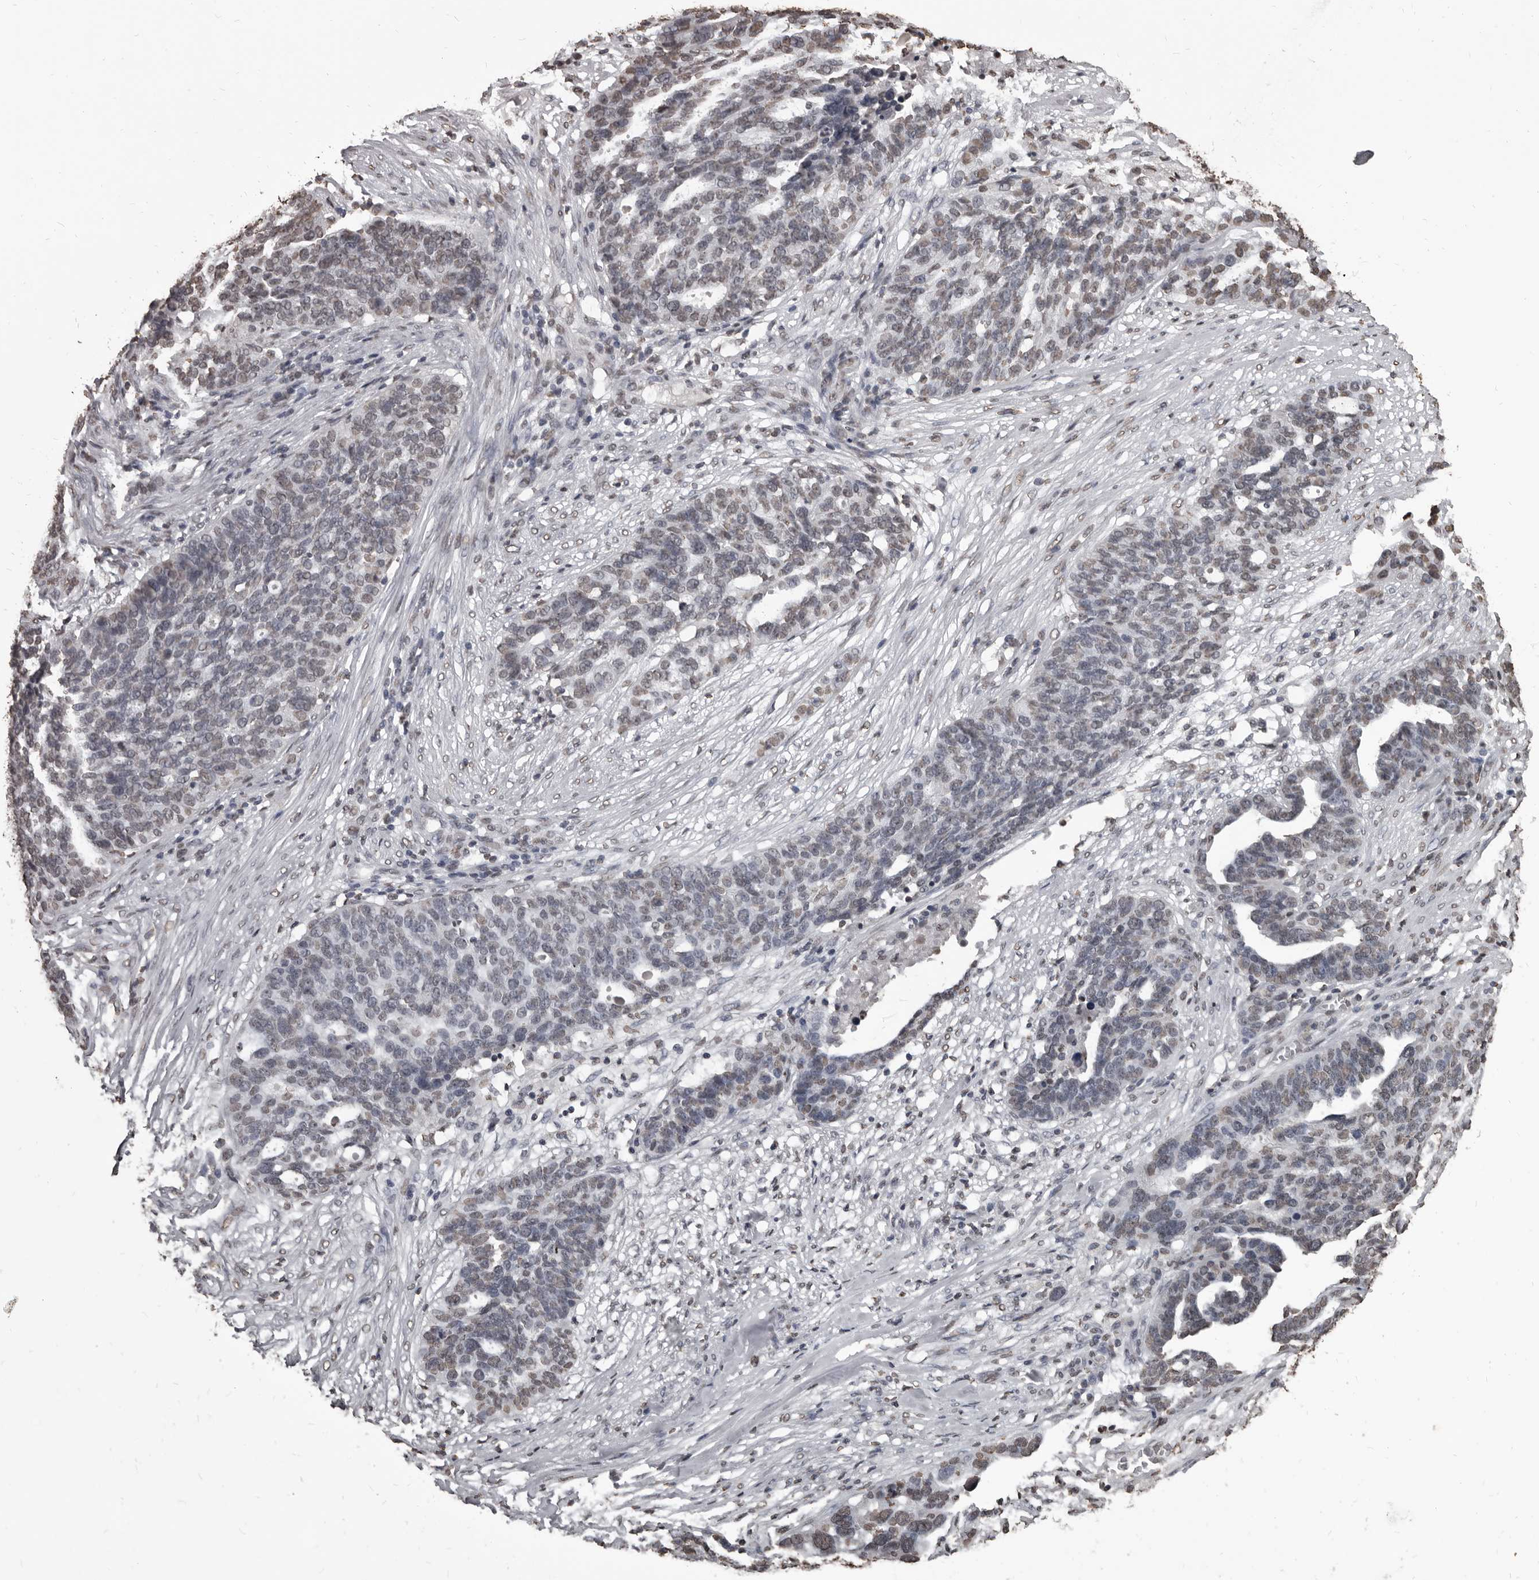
{"staining": {"intensity": "weak", "quantity": "25%-75%", "location": "nuclear"}, "tissue": "ovarian cancer", "cell_type": "Tumor cells", "image_type": "cancer", "snomed": [{"axis": "morphology", "description": "Cystadenocarcinoma, serous, NOS"}, {"axis": "topography", "description": "Ovary"}], "caption": "A histopathology image showing weak nuclear staining in approximately 25%-75% of tumor cells in ovarian cancer, as visualized by brown immunohistochemical staining.", "gene": "AHR", "patient": {"sex": "female", "age": 59}}